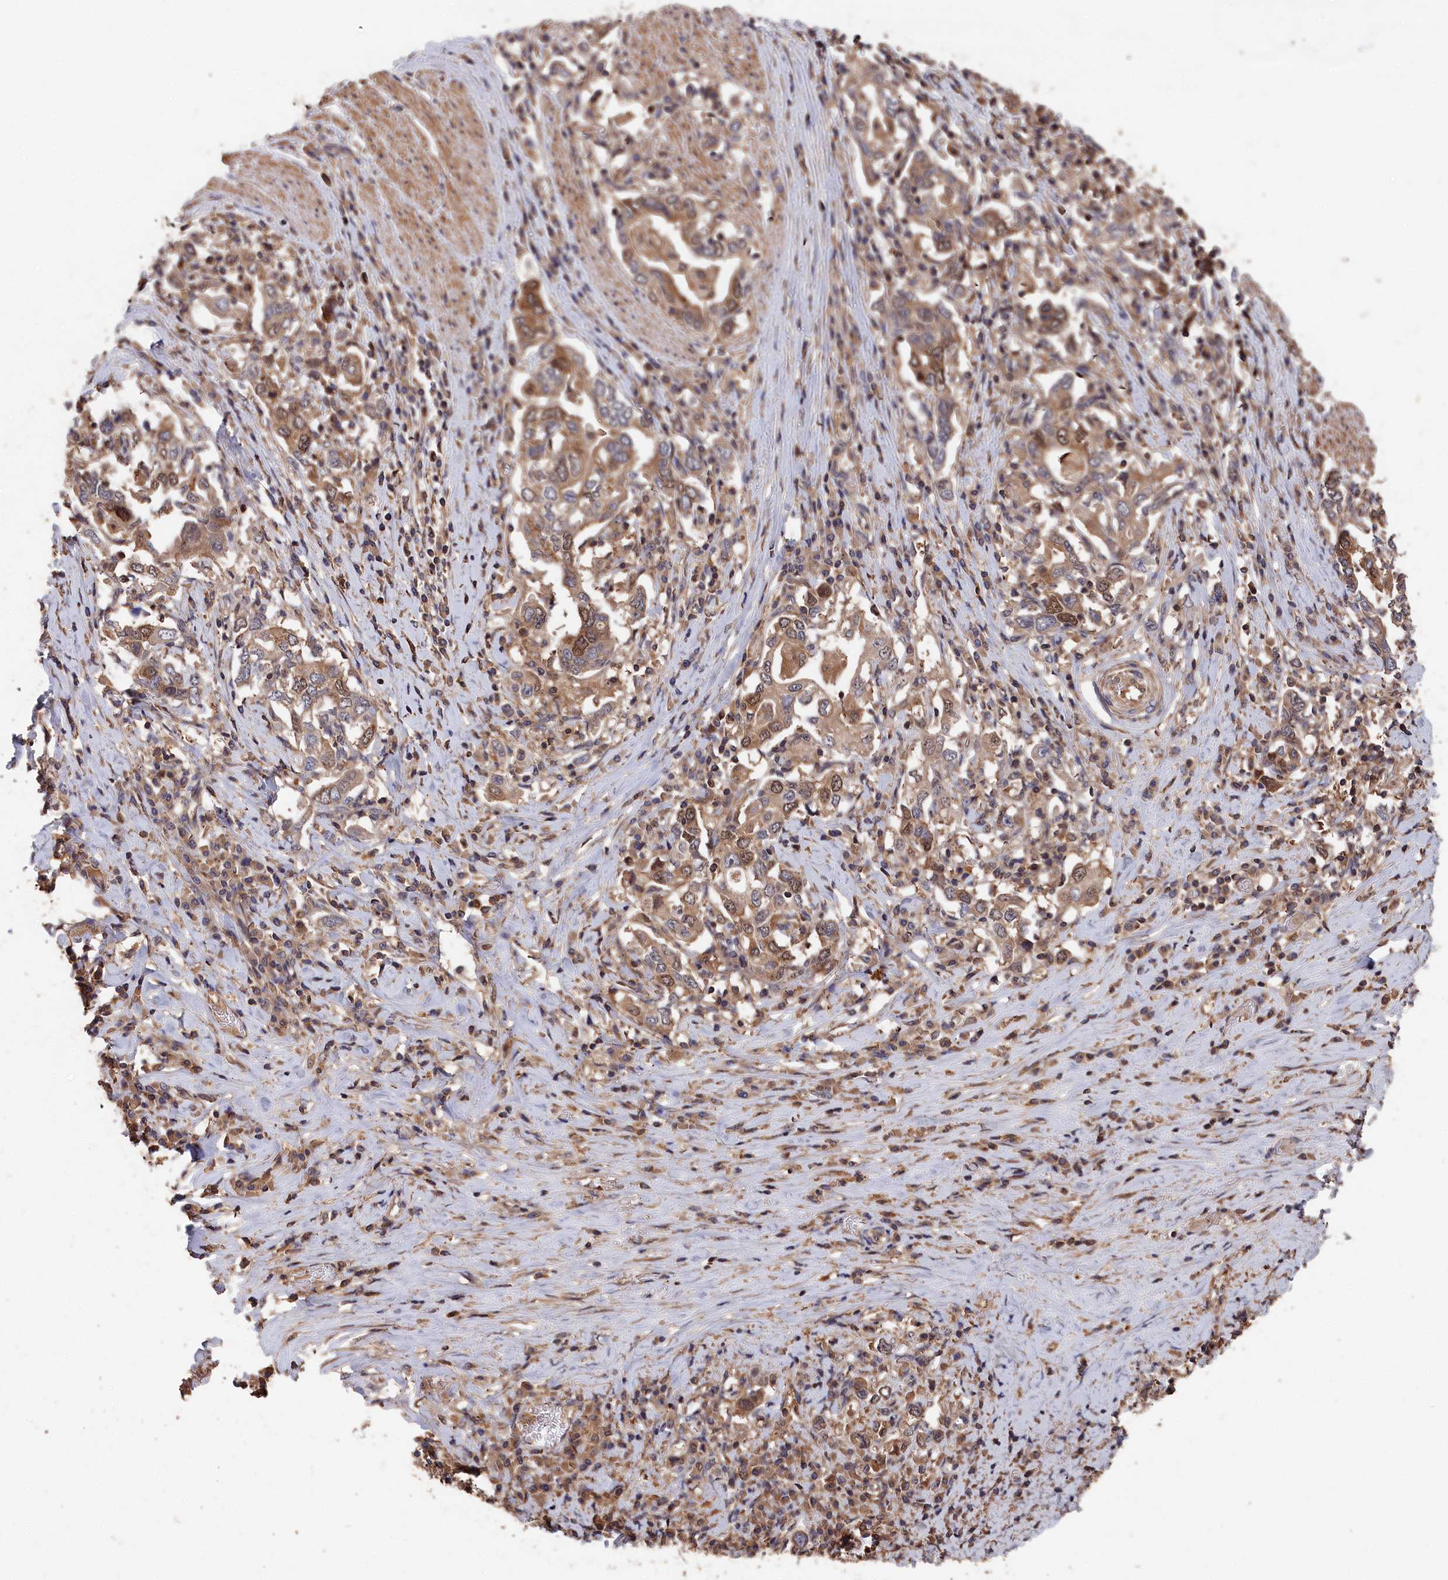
{"staining": {"intensity": "moderate", "quantity": ">75%", "location": "cytoplasmic/membranous"}, "tissue": "stomach cancer", "cell_type": "Tumor cells", "image_type": "cancer", "snomed": [{"axis": "morphology", "description": "Adenocarcinoma, NOS"}, {"axis": "topography", "description": "Stomach, upper"}, {"axis": "topography", "description": "Stomach"}], "caption": "Stomach cancer (adenocarcinoma) stained for a protein (brown) shows moderate cytoplasmic/membranous positive positivity in about >75% of tumor cells.", "gene": "RMI2", "patient": {"sex": "male", "age": 62}}